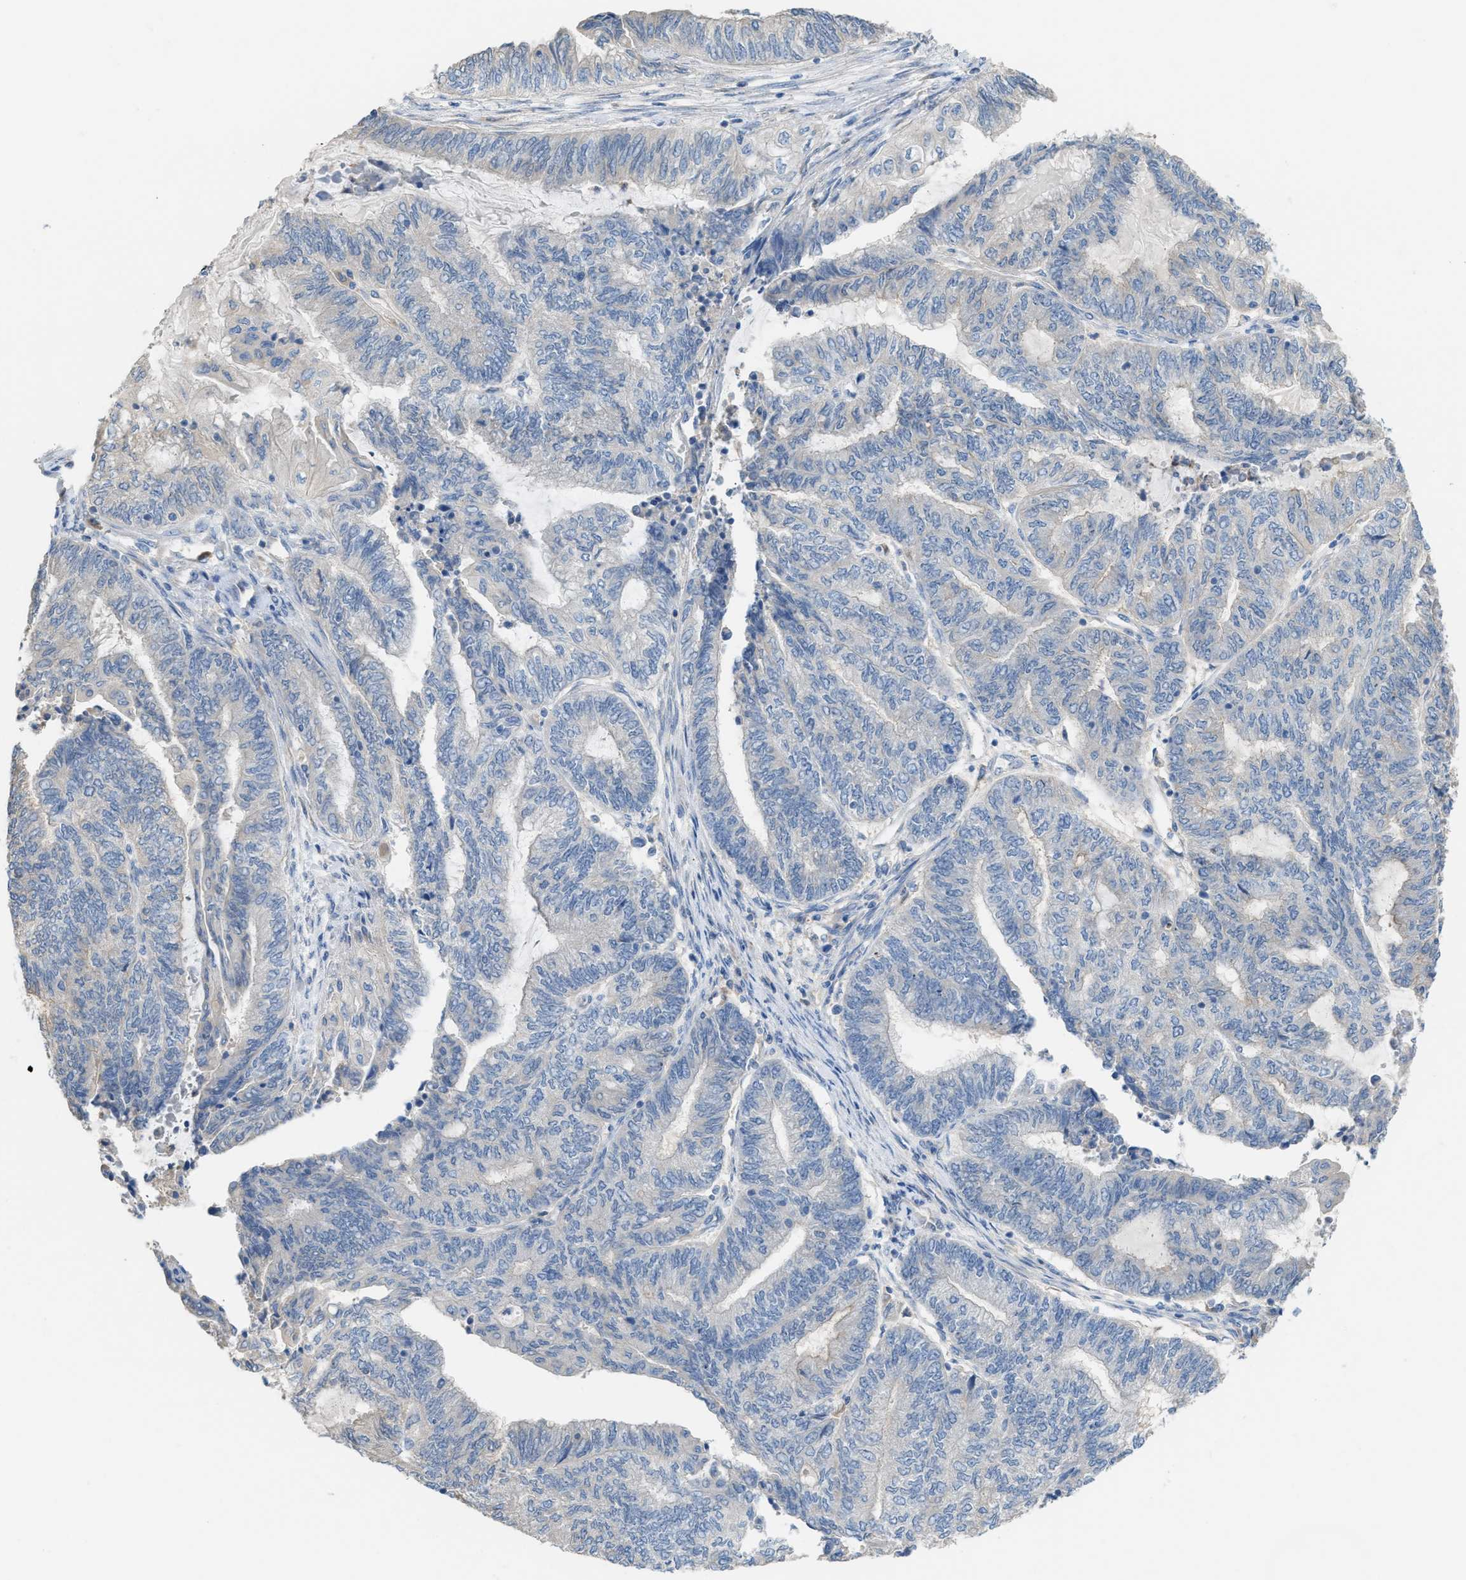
{"staining": {"intensity": "negative", "quantity": "none", "location": "none"}, "tissue": "endometrial cancer", "cell_type": "Tumor cells", "image_type": "cancer", "snomed": [{"axis": "morphology", "description": "Adenocarcinoma, NOS"}, {"axis": "topography", "description": "Uterus"}, {"axis": "topography", "description": "Endometrium"}], "caption": "Tumor cells show no significant protein expression in endometrial cancer. (DAB immunohistochemistry (IHC), high magnification).", "gene": "NQO2", "patient": {"sex": "female", "age": 70}}